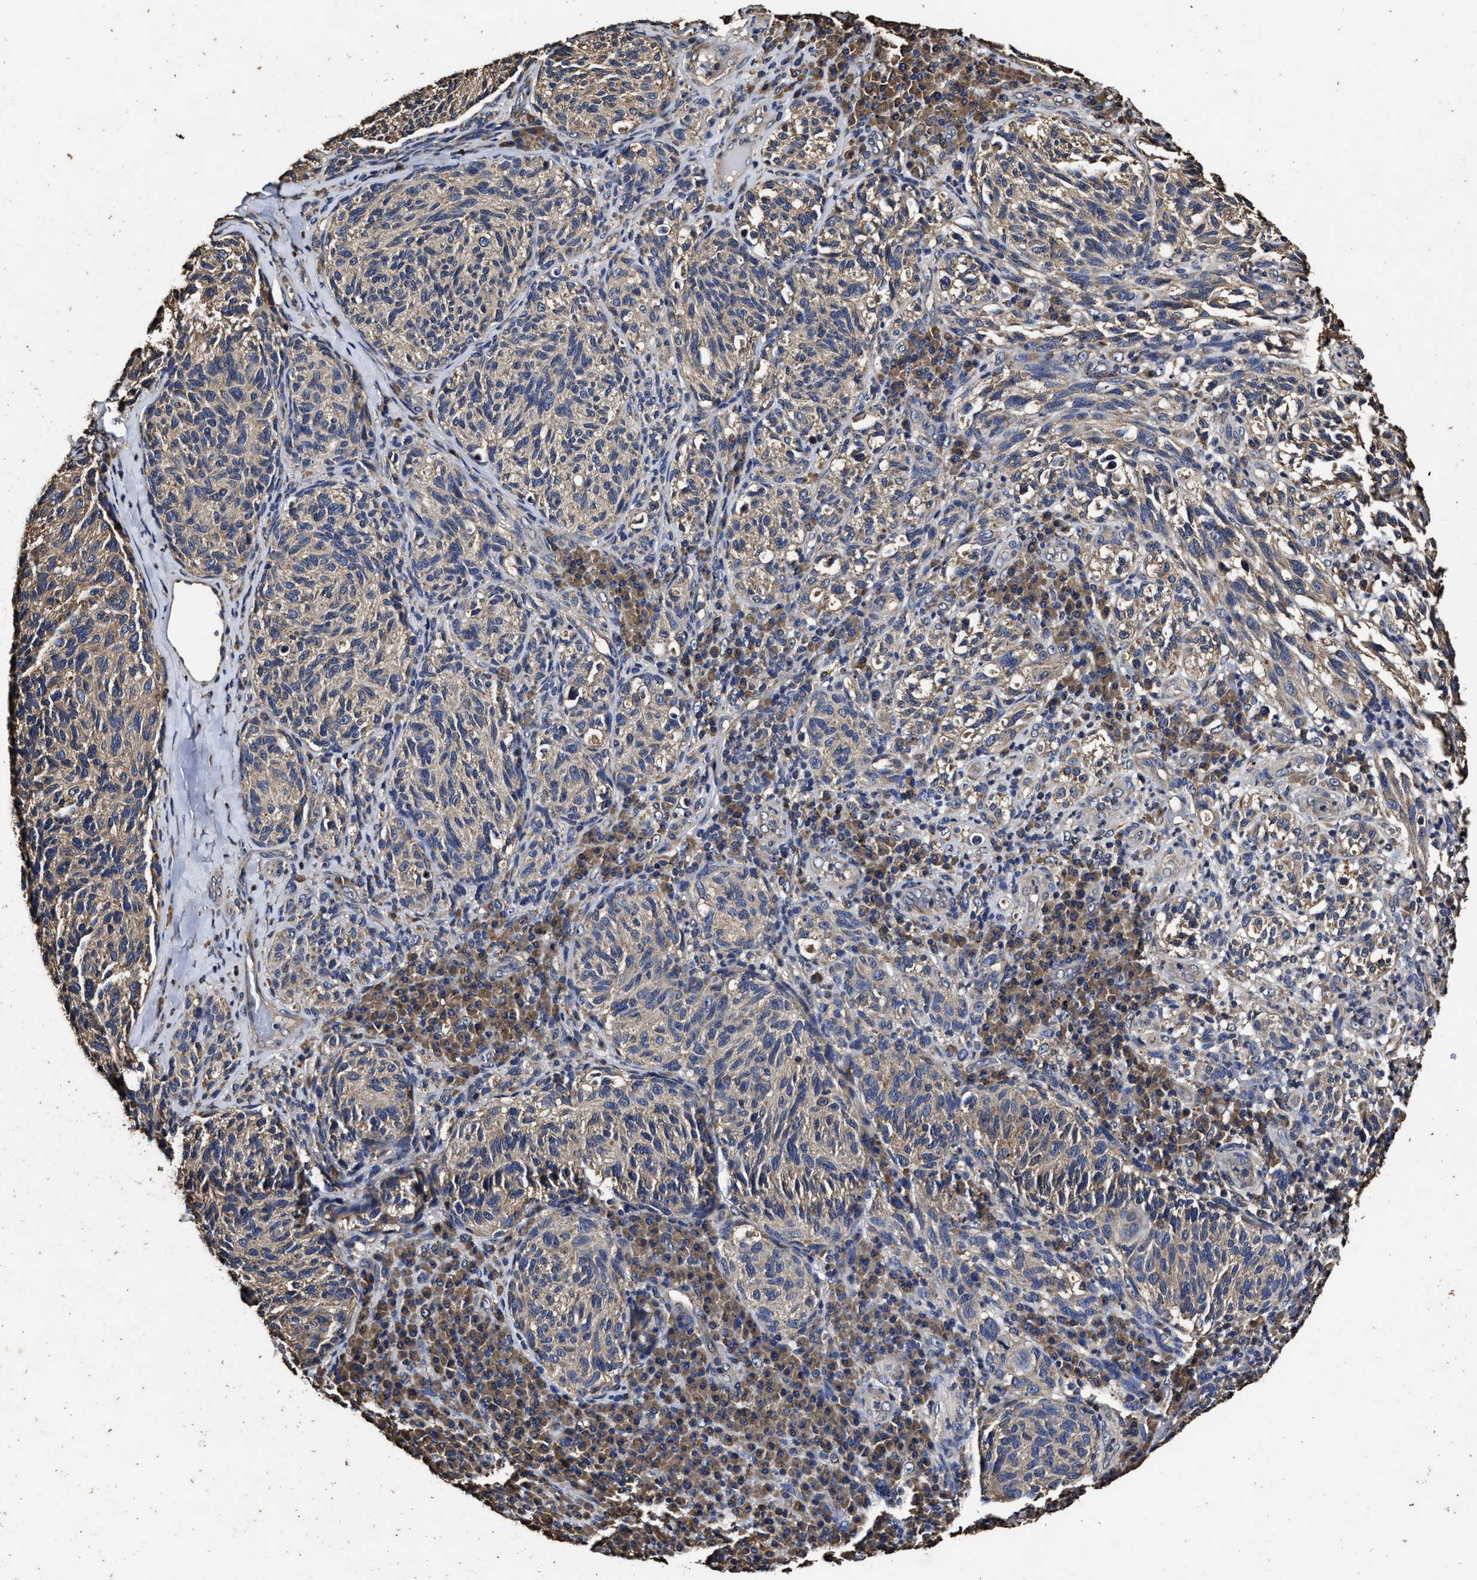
{"staining": {"intensity": "weak", "quantity": "<25%", "location": "cytoplasmic/membranous"}, "tissue": "melanoma", "cell_type": "Tumor cells", "image_type": "cancer", "snomed": [{"axis": "morphology", "description": "Malignant melanoma, NOS"}, {"axis": "topography", "description": "Skin"}], "caption": "This photomicrograph is of melanoma stained with immunohistochemistry to label a protein in brown with the nuclei are counter-stained blue. There is no expression in tumor cells.", "gene": "PPM1K", "patient": {"sex": "female", "age": 73}}